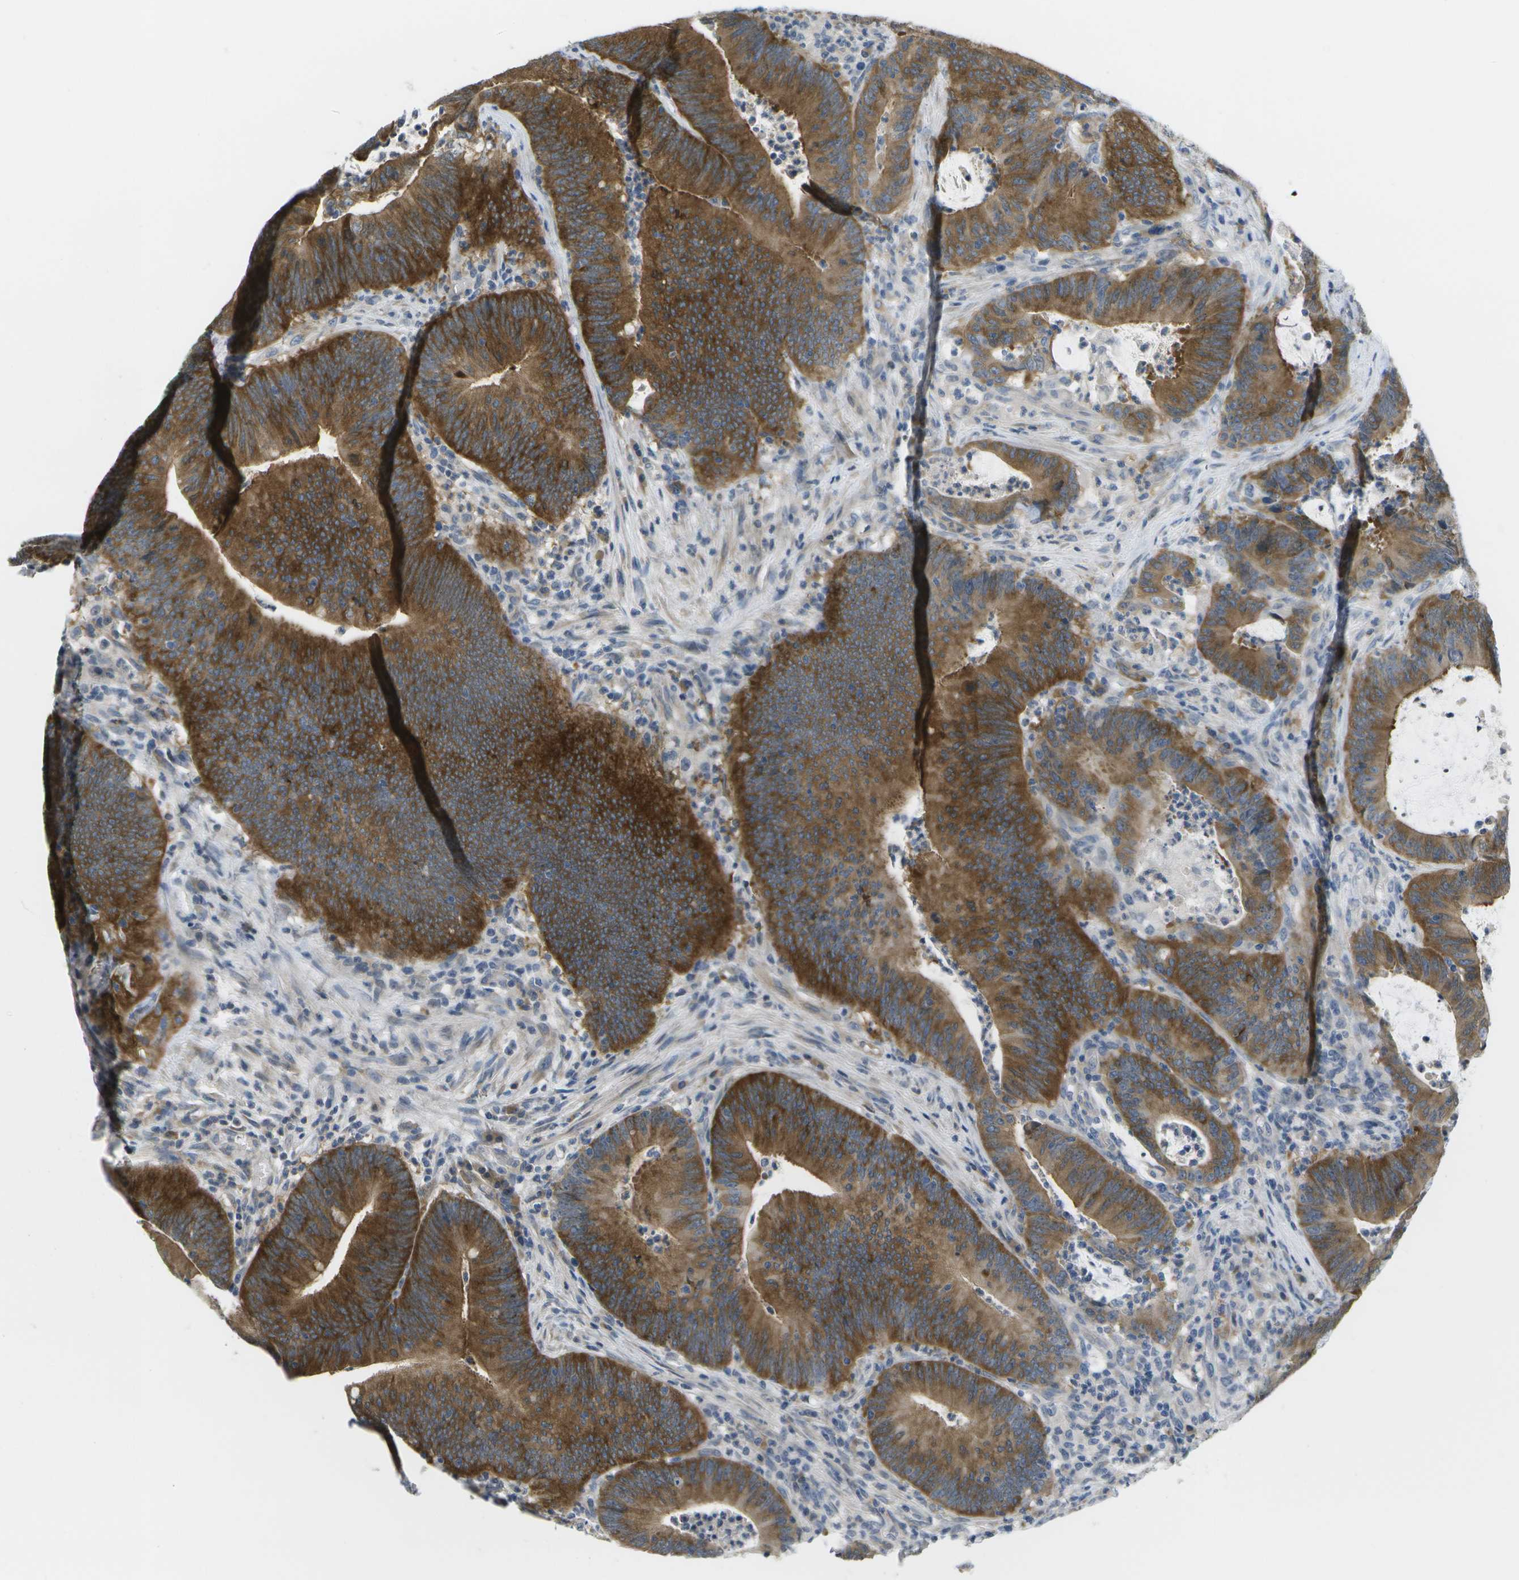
{"staining": {"intensity": "strong", "quantity": ">75%", "location": "cytoplasmic/membranous"}, "tissue": "colorectal cancer", "cell_type": "Tumor cells", "image_type": "cancer", "snomed": [{"axis": "morphology", "description": "Normal tissue, NOS"}, {"axis": "morphology", "description": "Adenocarcinoma, NOS"}, {"axis": "topography", "description": "Rectum"}], "caption": "IHC staining of colorectal cancer (adenocarcinoma), which shows high levels of strong cytoplasmic/membranous positivity in approximately >75% of tumor cells indicating strong cytoplasmic/membranous protein expression. The staining was performed using DAB (brown) for protein detection and nuclei were counterstained in hematoxylin (blue).", "gene": "MARCHF8", "patient": {"sex": "female", "age": 66}}